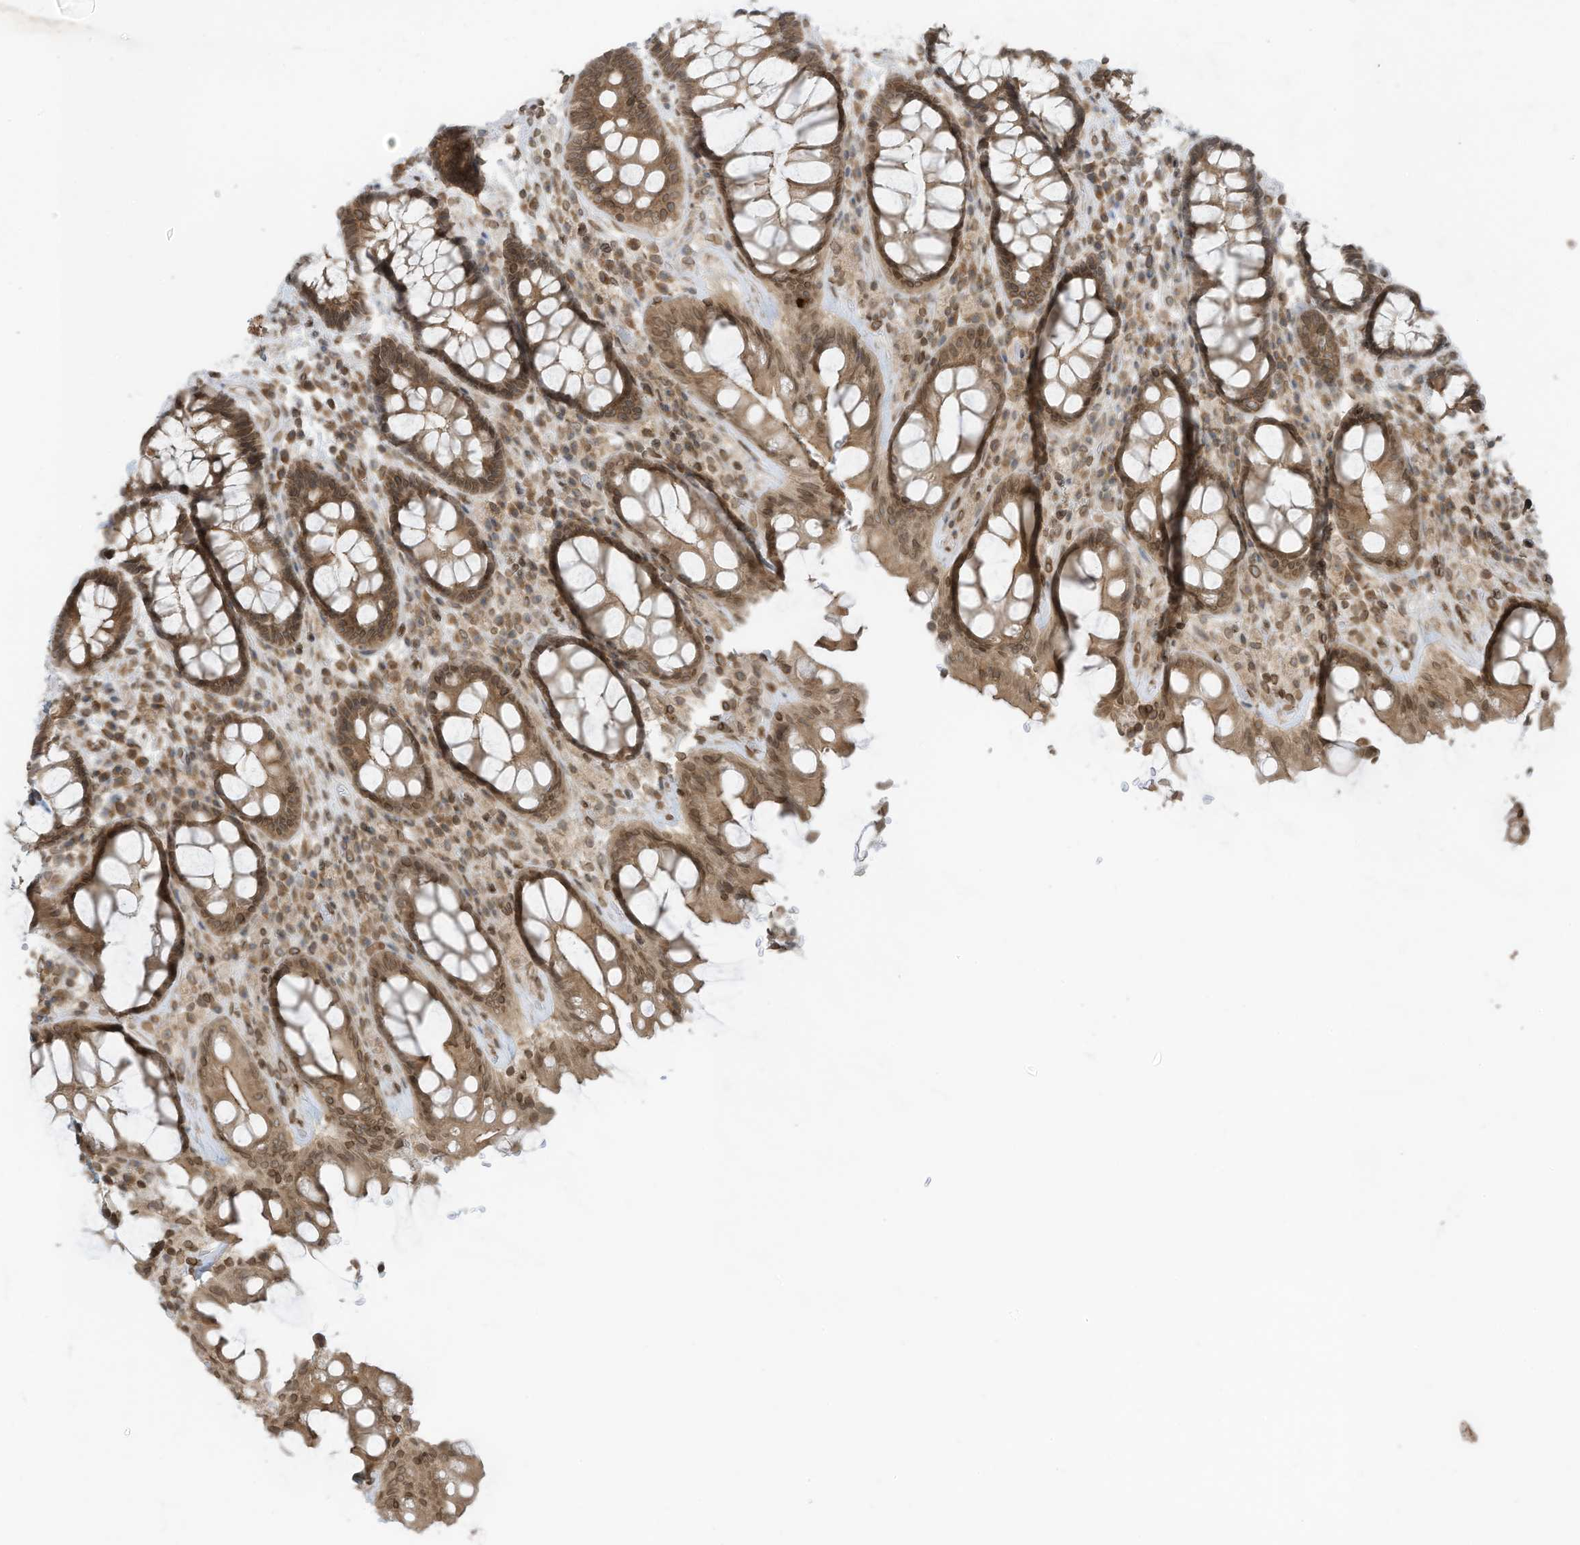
{"staining": {"intensity": "moderate", "quantity": ">75%", "location": "cytoplasmic/membranous,nuclear"}, "tissue": "rectum", "cell_type": "Glandular cells", "image_type": "normal", "snomed": [{"axis": "morphology", "description": "Normal tissue, NOS"}, {"axis": "topography", "description": "Rectum"}], "caption": "A micrograph showing moderate cytoplasmic/membranous,nuclear expression in approximately >75% of glandular cells in benign rectum, as visualized by brown immunohistochemical staining.", "gene": "RABL3", "patient": {"sex": "male", "age": 64}}